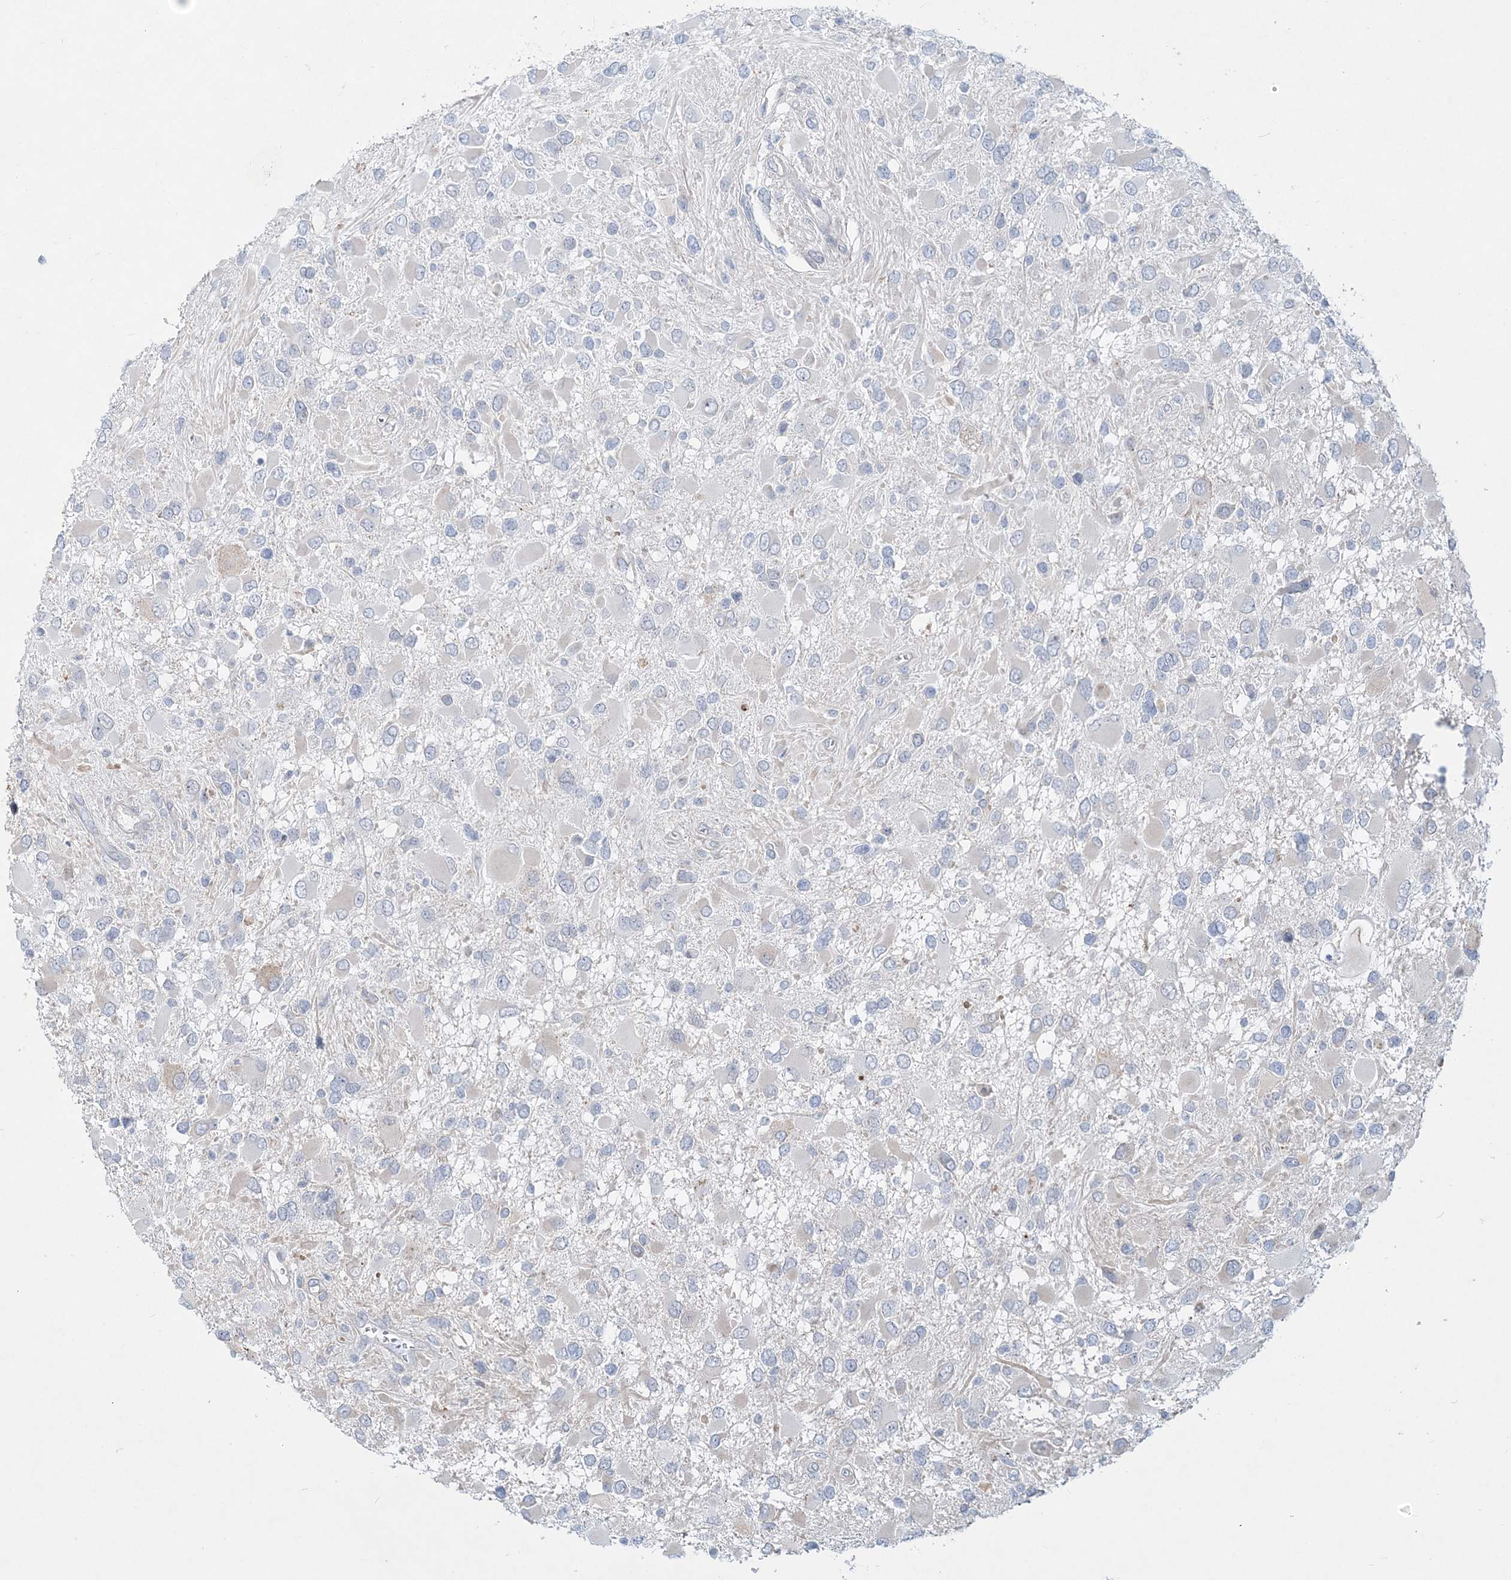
{"staining": {"intensity": "negative", "quantity": "none", "location": "none"}, "tissue": "glioma", "cell_type": "Tumor cells", "image_type": "cancer", "snomed": [{"axis": "morphology", "description": "Glioma, malignant, High grade"}, {"axis": "topography", "description": "Brain"}], "caption": "Image shows no protein expression in tumor cells of glioma tissue. (DAB (3,3'-diaminobenzidine) IHC with hematoxylin counter stain).", "gene": "DNAH5", "patient": {"sex": "male", "age": 53}}